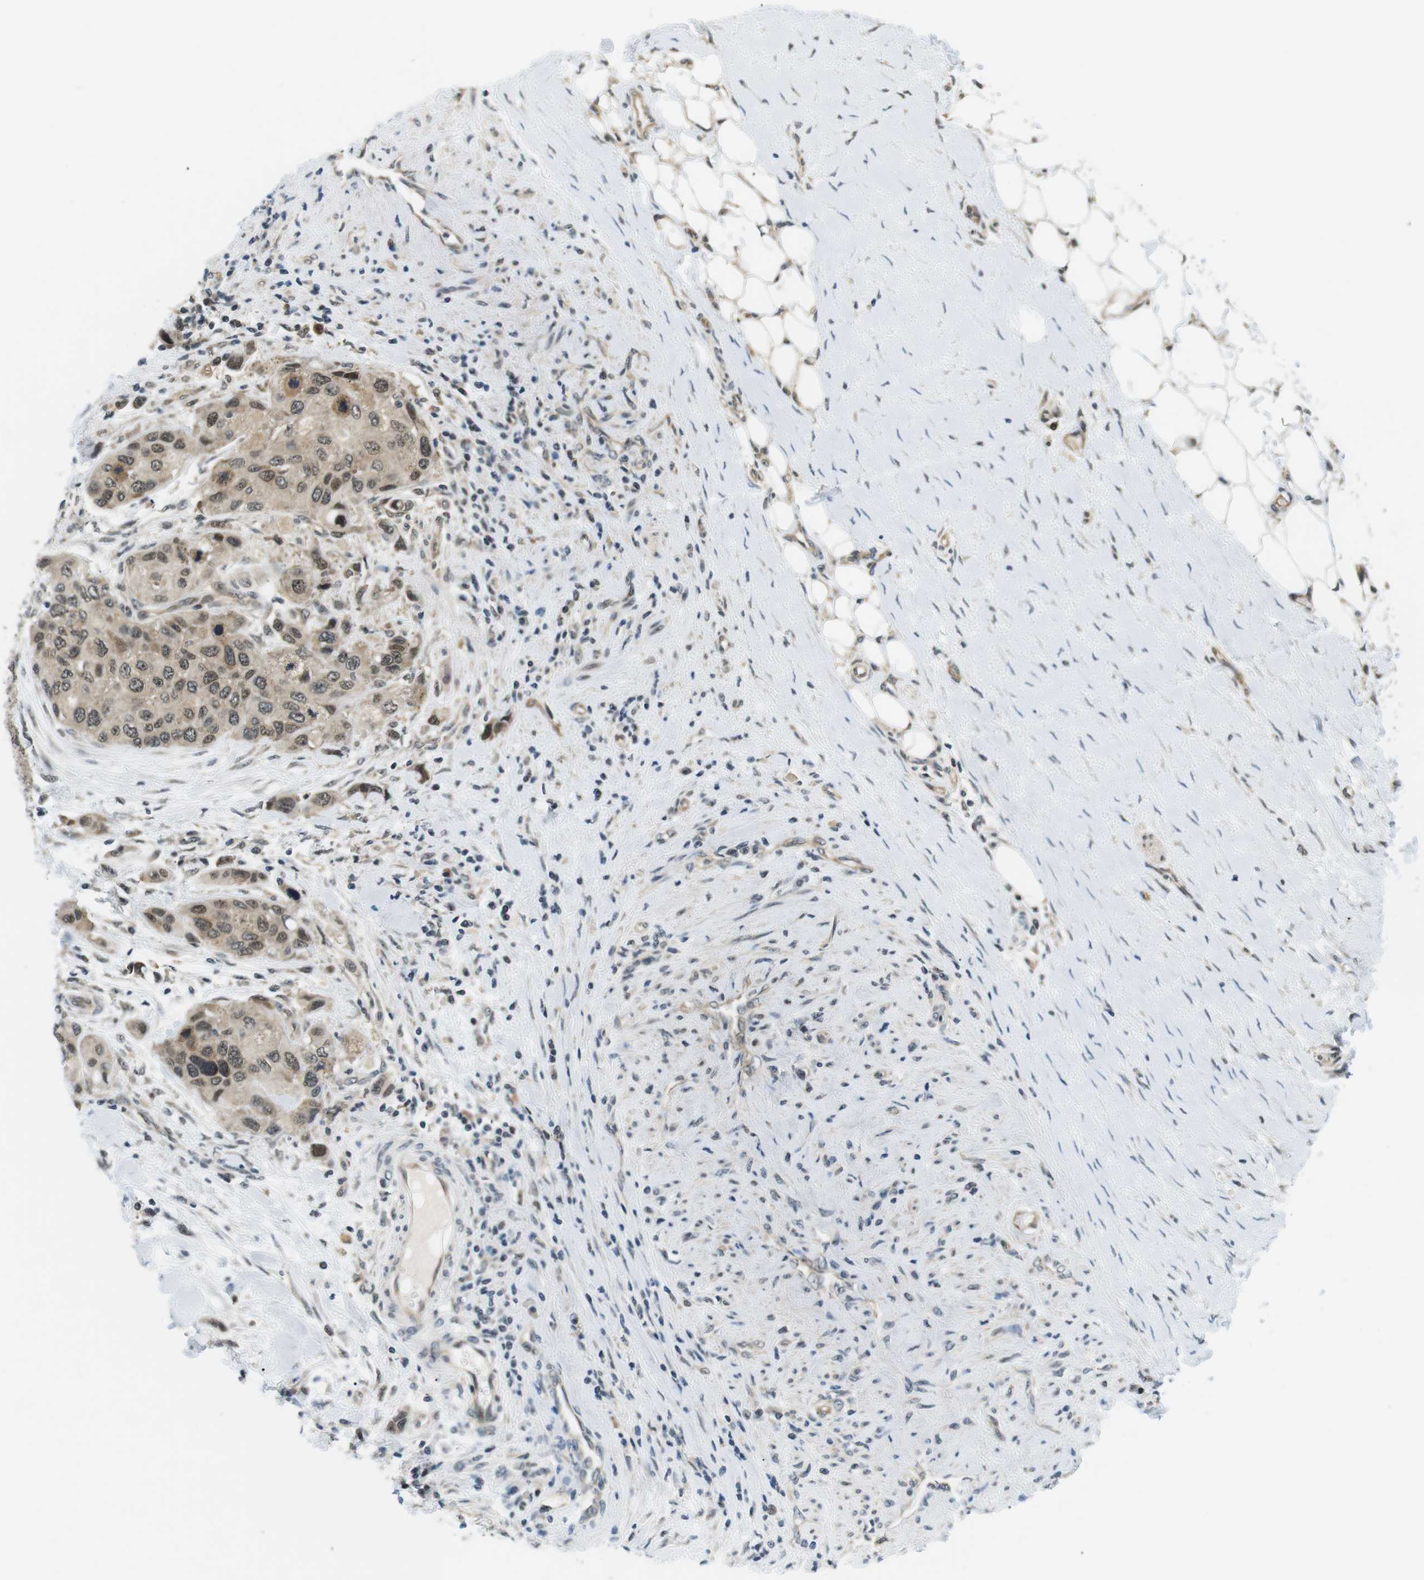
{"staining": {"intensity": "moderate", "quantity": ">75%", "location": "cytoplasmic/membranous,nuclear"}, "tissue": "urothelial cancer", "cell_type": "Tumor cells", "image_type": "cancer", "snomed": [{"axis": "morphology", "description": "Urothelial carcinoma, High grade"}, {"axis": "topography", "description": "Urinary bladder"}], "caption": "About >75% of tumor cells in human urothelial carcinoma (high-grade) exhibit moderate cytoplasmic/membranous and nuclear protein positivity as visualized by brown immunohistochemical staining.", "gene": "CSNK2B", "patient": {"sex": "female", "age": 56}}